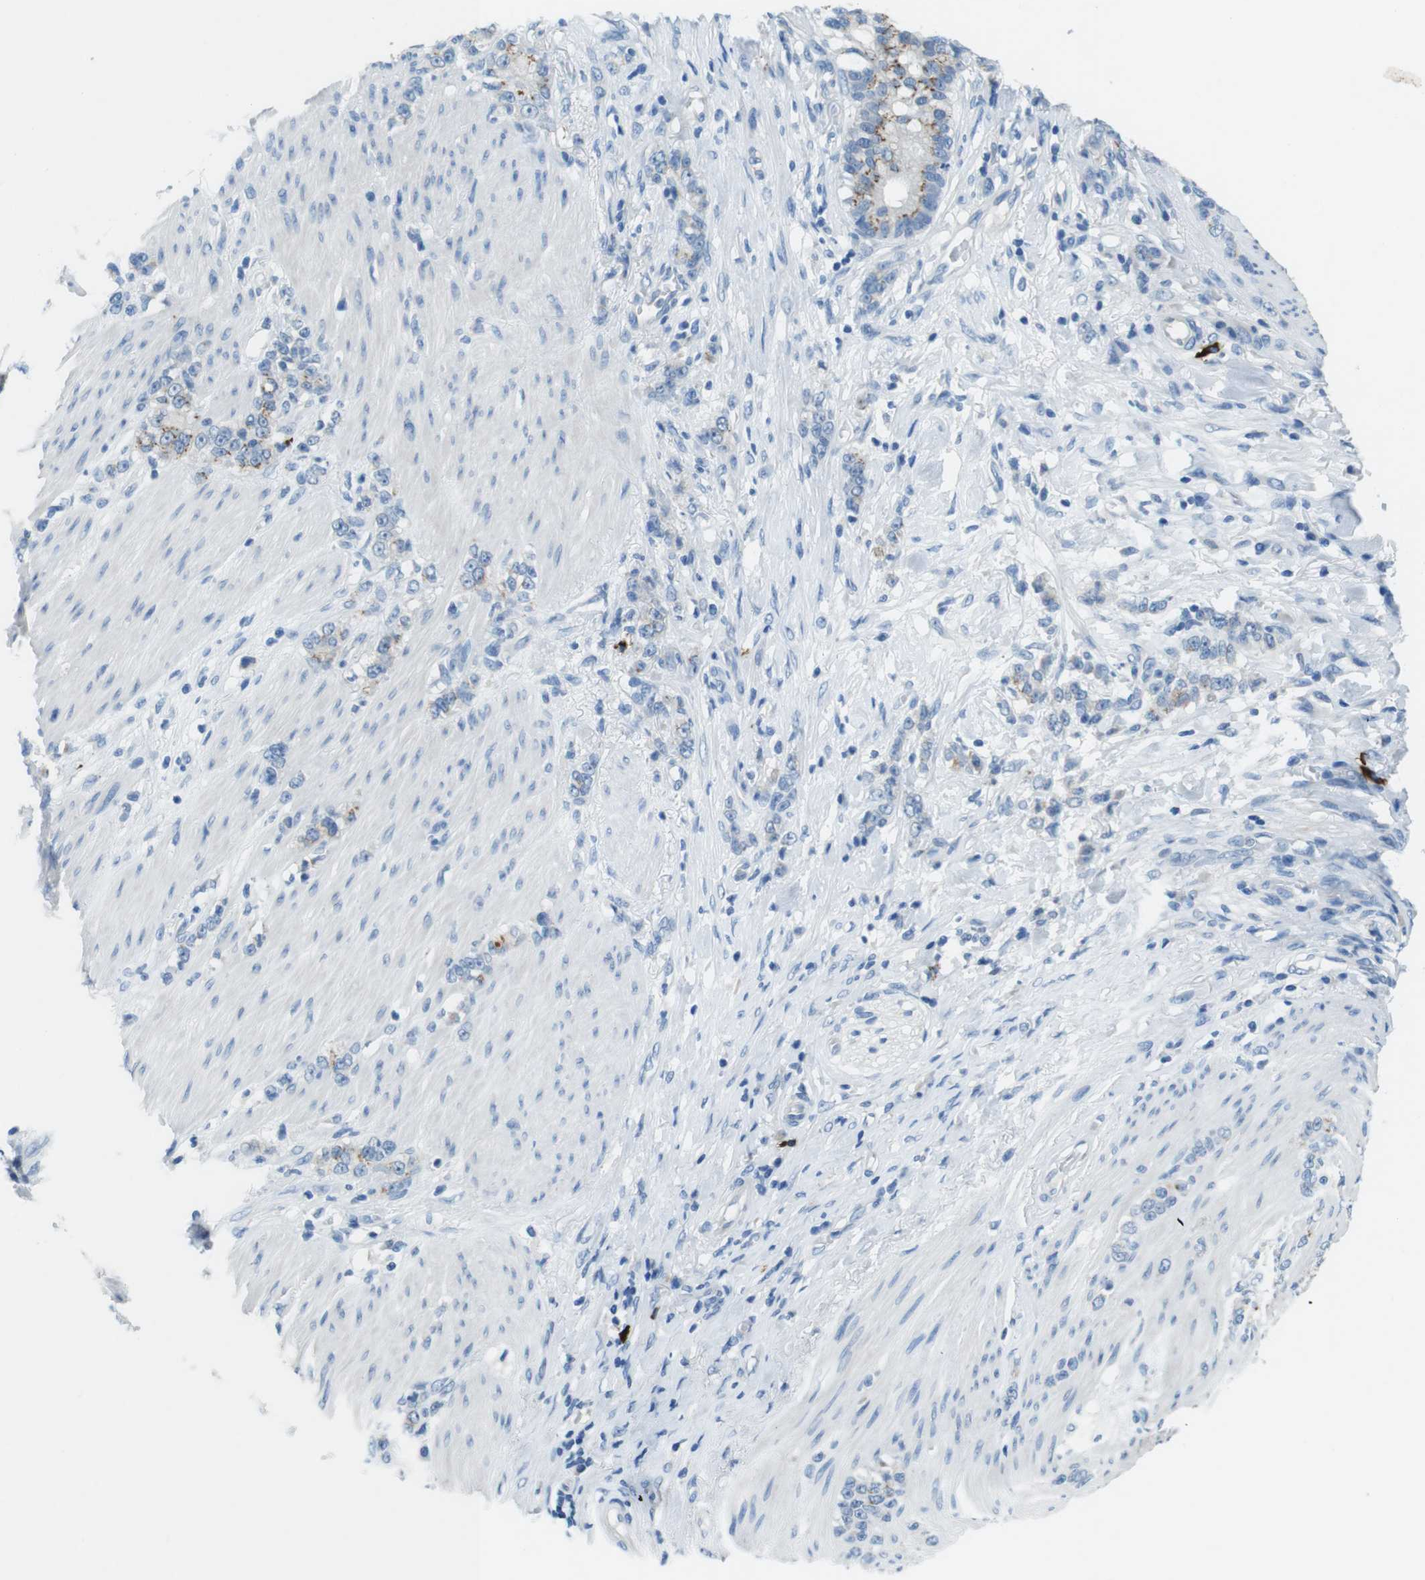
{"staining": {"intensity": "negative", "quantity": "none", "location": "none"}, "tissue": "stomach cancer", "cell_type": "Tumor cells", "image_type": "cancer", "snomed": [{"axis": "morphology", "description": "Adenocarcinoma, NOS"}, {"axis": "topography", "description": "Stomach, lower"}], "caption": "Immunohistochemical staining of stomach adenocarcinoma shows no significant staining in tumor cells. Brightfield microscopy of IHC stained with DAB (brown) and hematoxylin (blue), captured at high magnification.", "gene": "SLC35A3", "patient": {"sex": "male", "age": 88}}